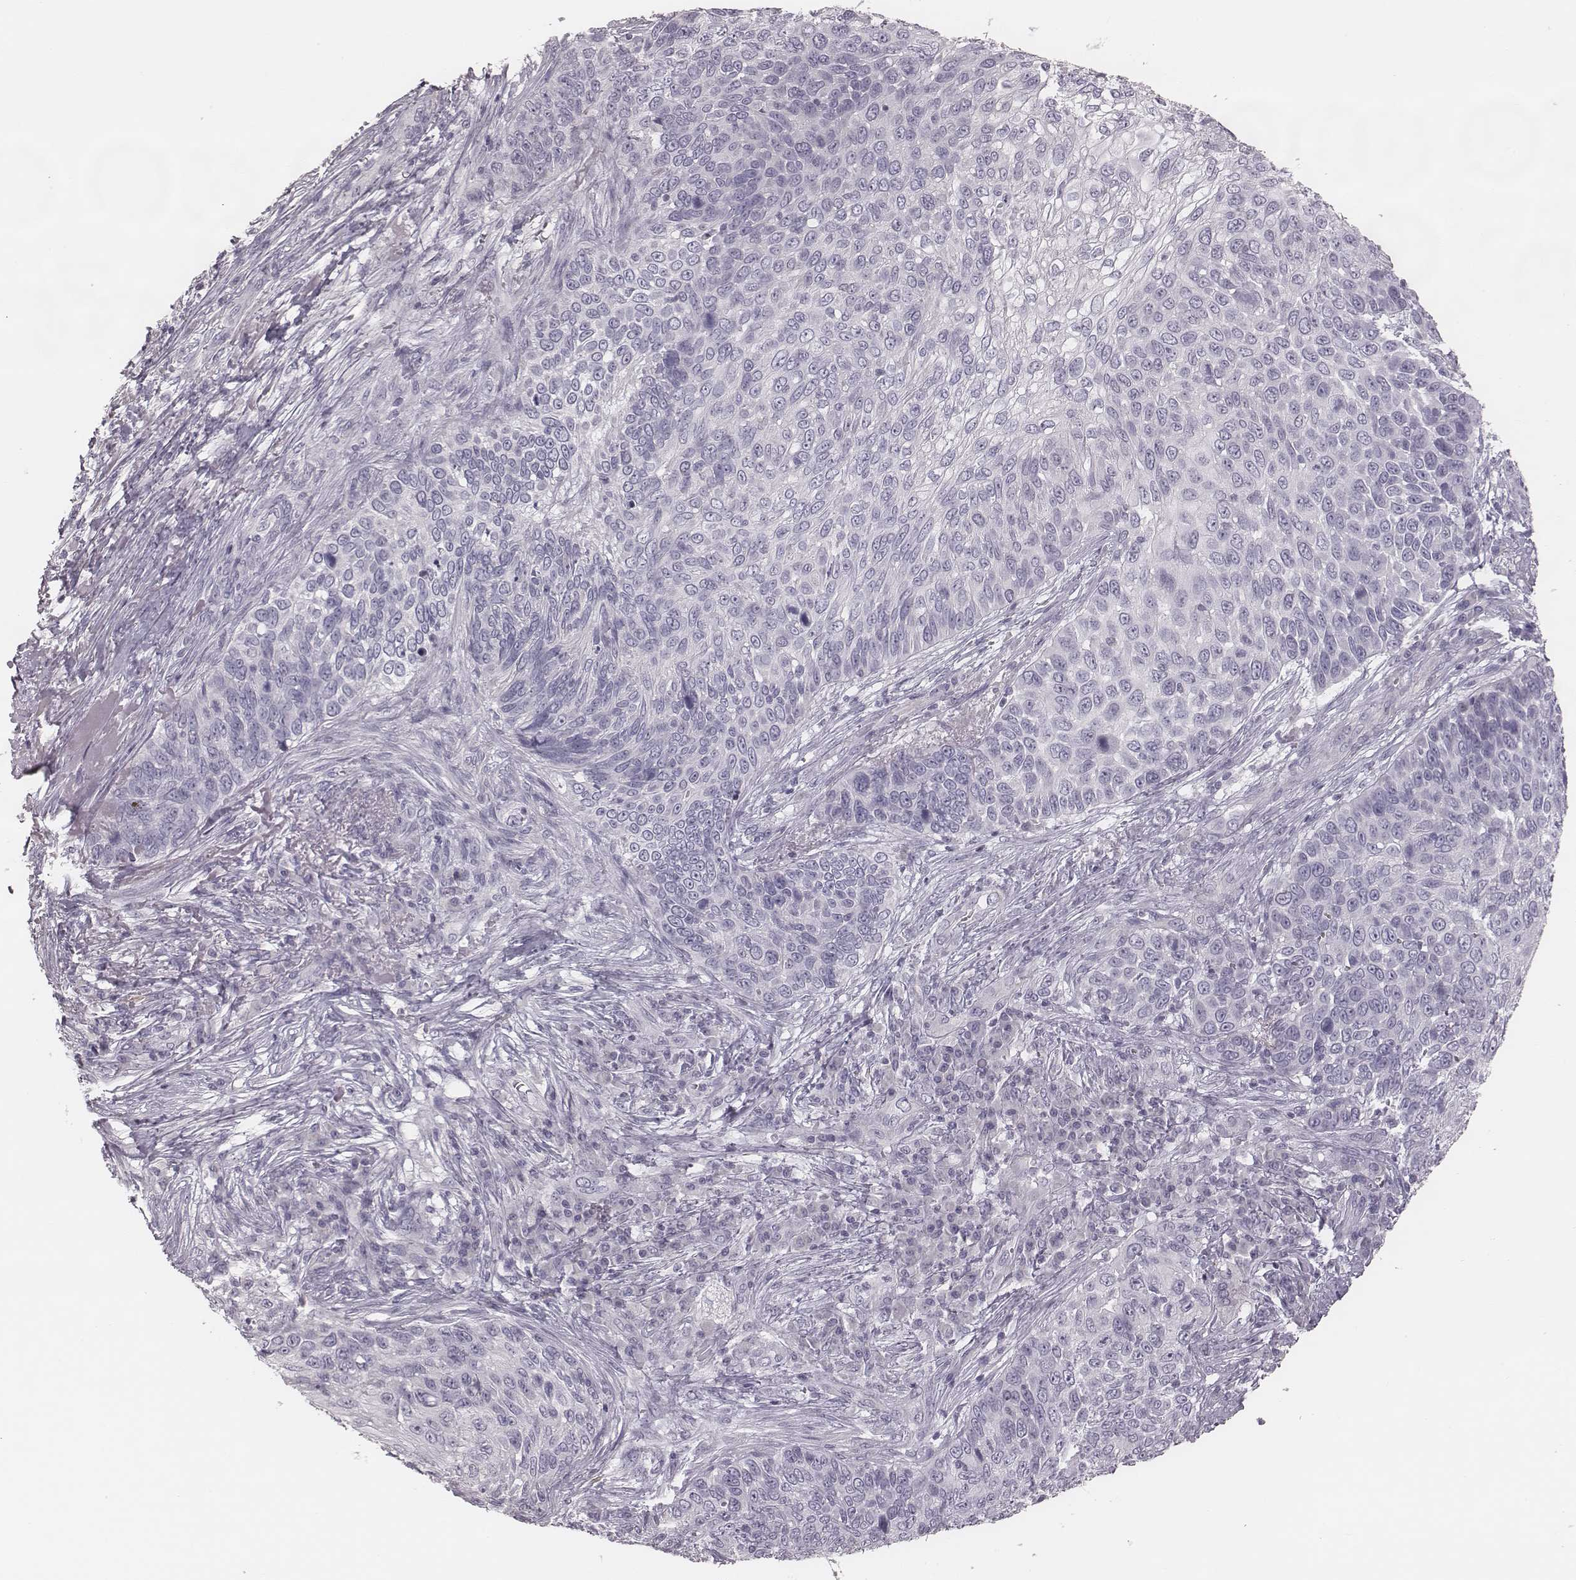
{"staining": {"intensity": "negative", "quantity": "none", "location": "none"}, "tissue": "skin cancer", "cell_type": "Tumor cells", "image_type": "cancer", "snomed": [{"axis": "morphology", "description": "Squamous cell carcinoma, NOS"}, {"axis": "topography", "description": "Skin"}], "caption": "Protein analysis of skin squamous cell carcinoma reveals no significant staining in tumor cells.", "gene": "SPA17", "patient": {"sex": "male", "age": 92}}